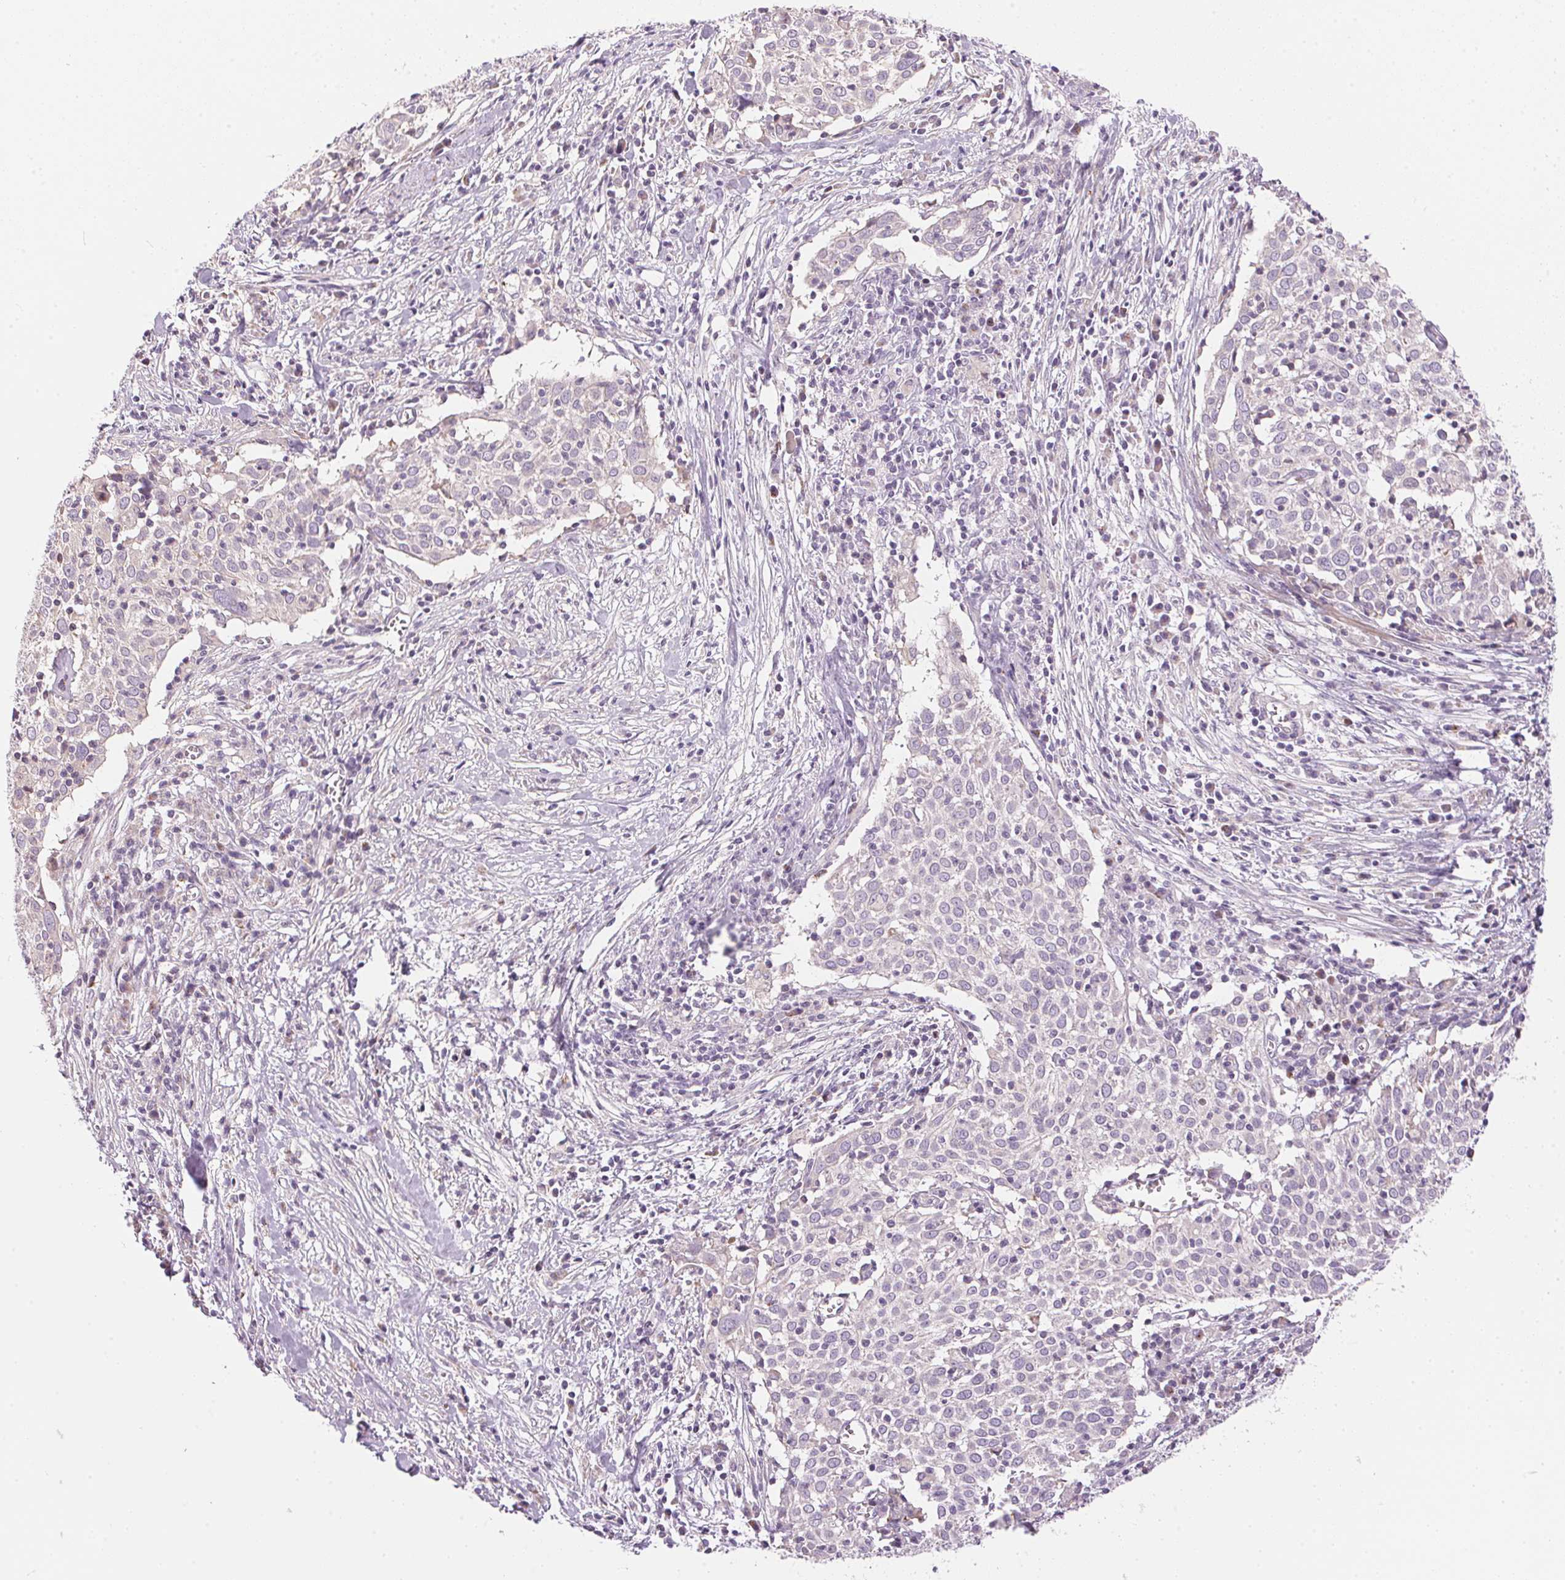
{"staining": {"intensity": "negative", "quantity": "none", "location": "none"}, "tissue": "cervical cancer", "cell_type": "Tumor cells", "image_type": "cancer", "snomed": [{"axis": "morphology", "description": "Squamous cell carcinoma, NOS"}, {"axis": "topography", "description": "Cervix"}], "caption": "A micrograph of human cervical cancer (squamous cell carcinoma) is negative for staining in tumor cells.", "gene": "UNC13B", "patient": {"sex": "female", "age": 39}}